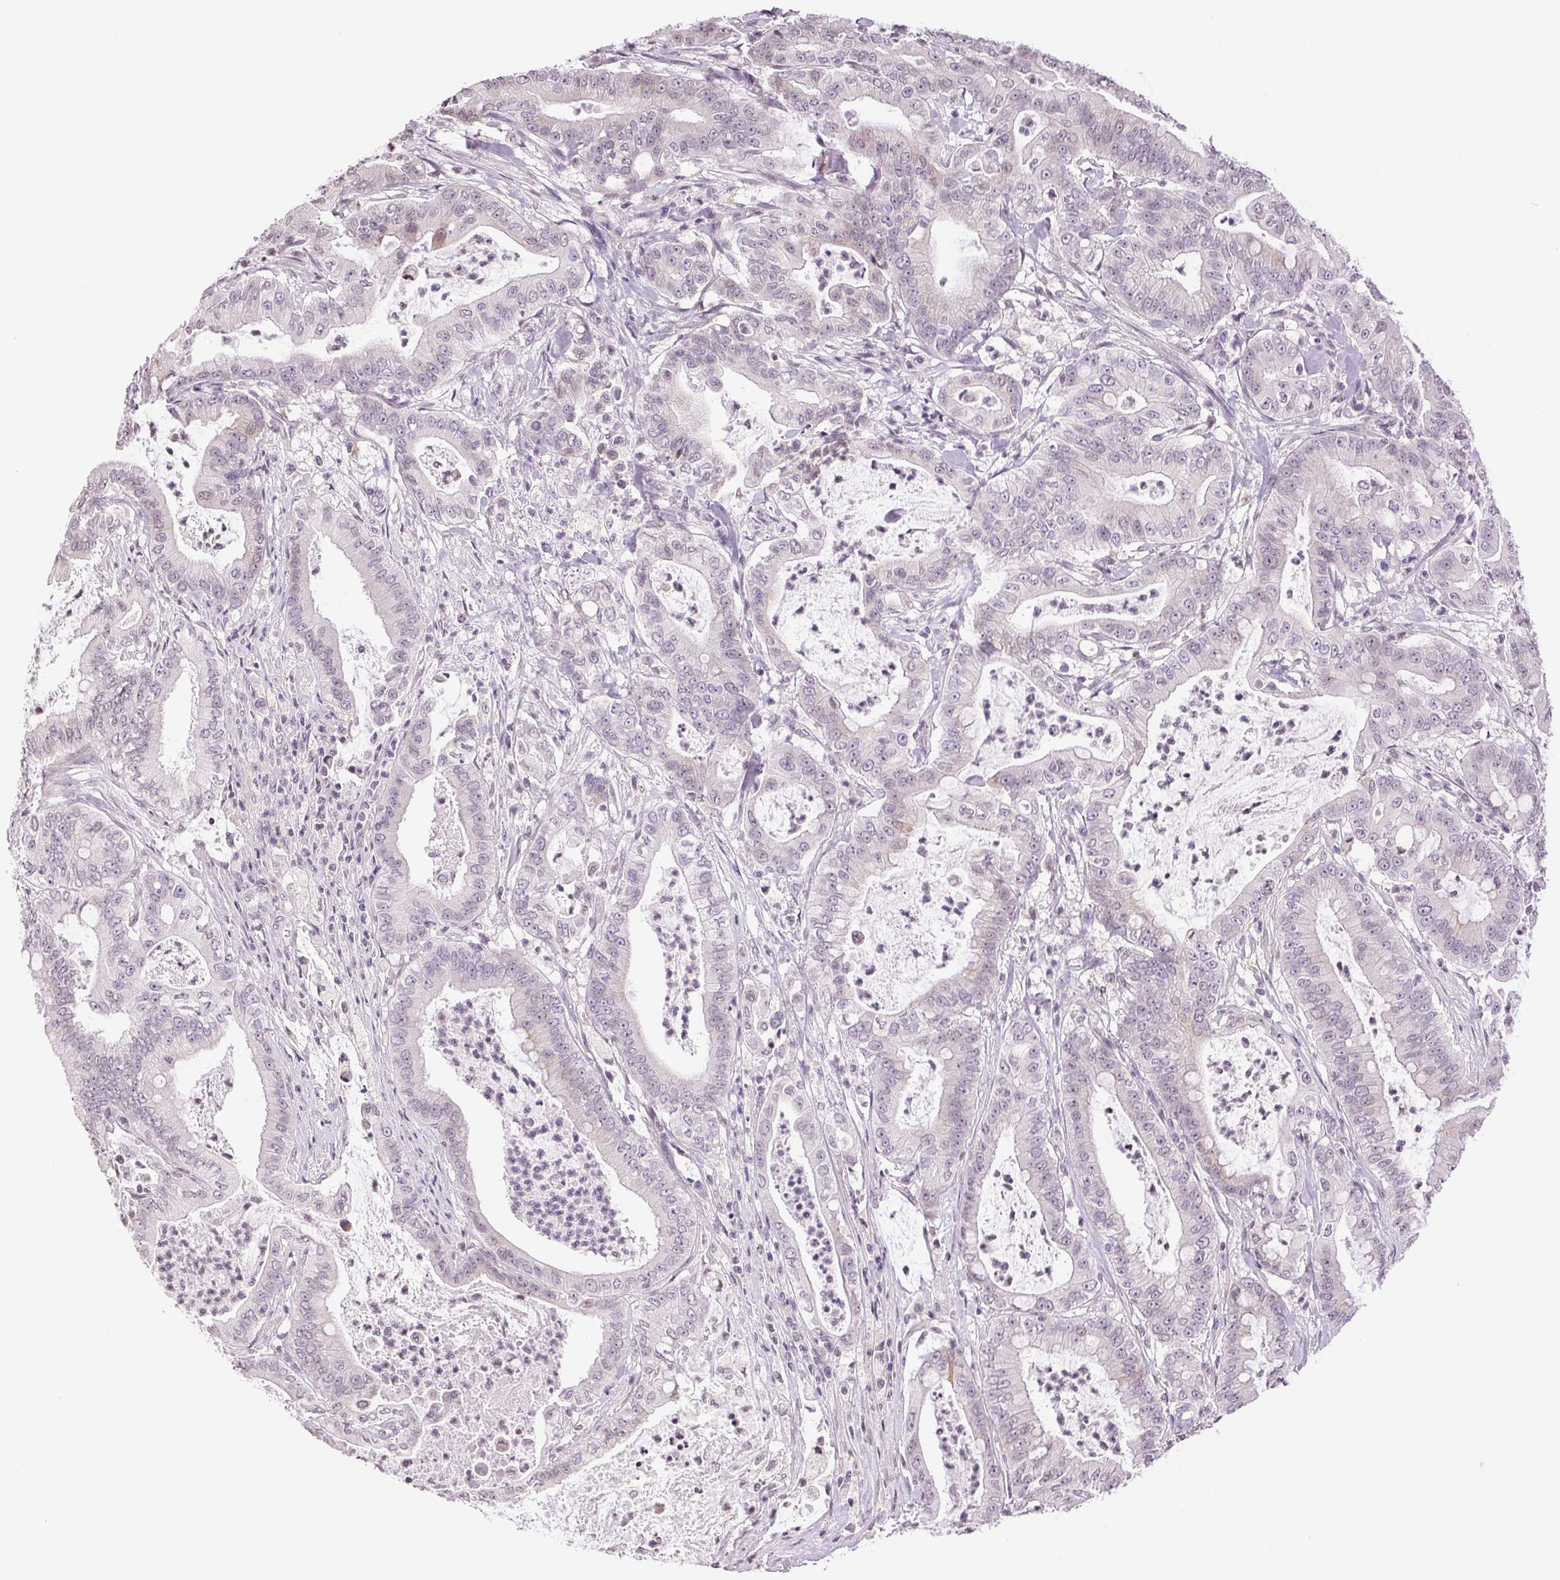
{"staining": {"intensity": "negative", "quantity": "none", "location": "none"}, "tissue": "pancreatic cancer", "cell_type": "Tumor cells", "image_type": "cancer", "snomed": [{"axis": "morphology", "description": "Adenocarcinoma, NOS"}, {"axis": "topography", "description": "Pancreas"}], "caption": "Tumor cells show no significant positivity in pancreatic adenocarcinoma.", "gene": "TNNT3", "patient": {"sex": "male", "age": 71}}